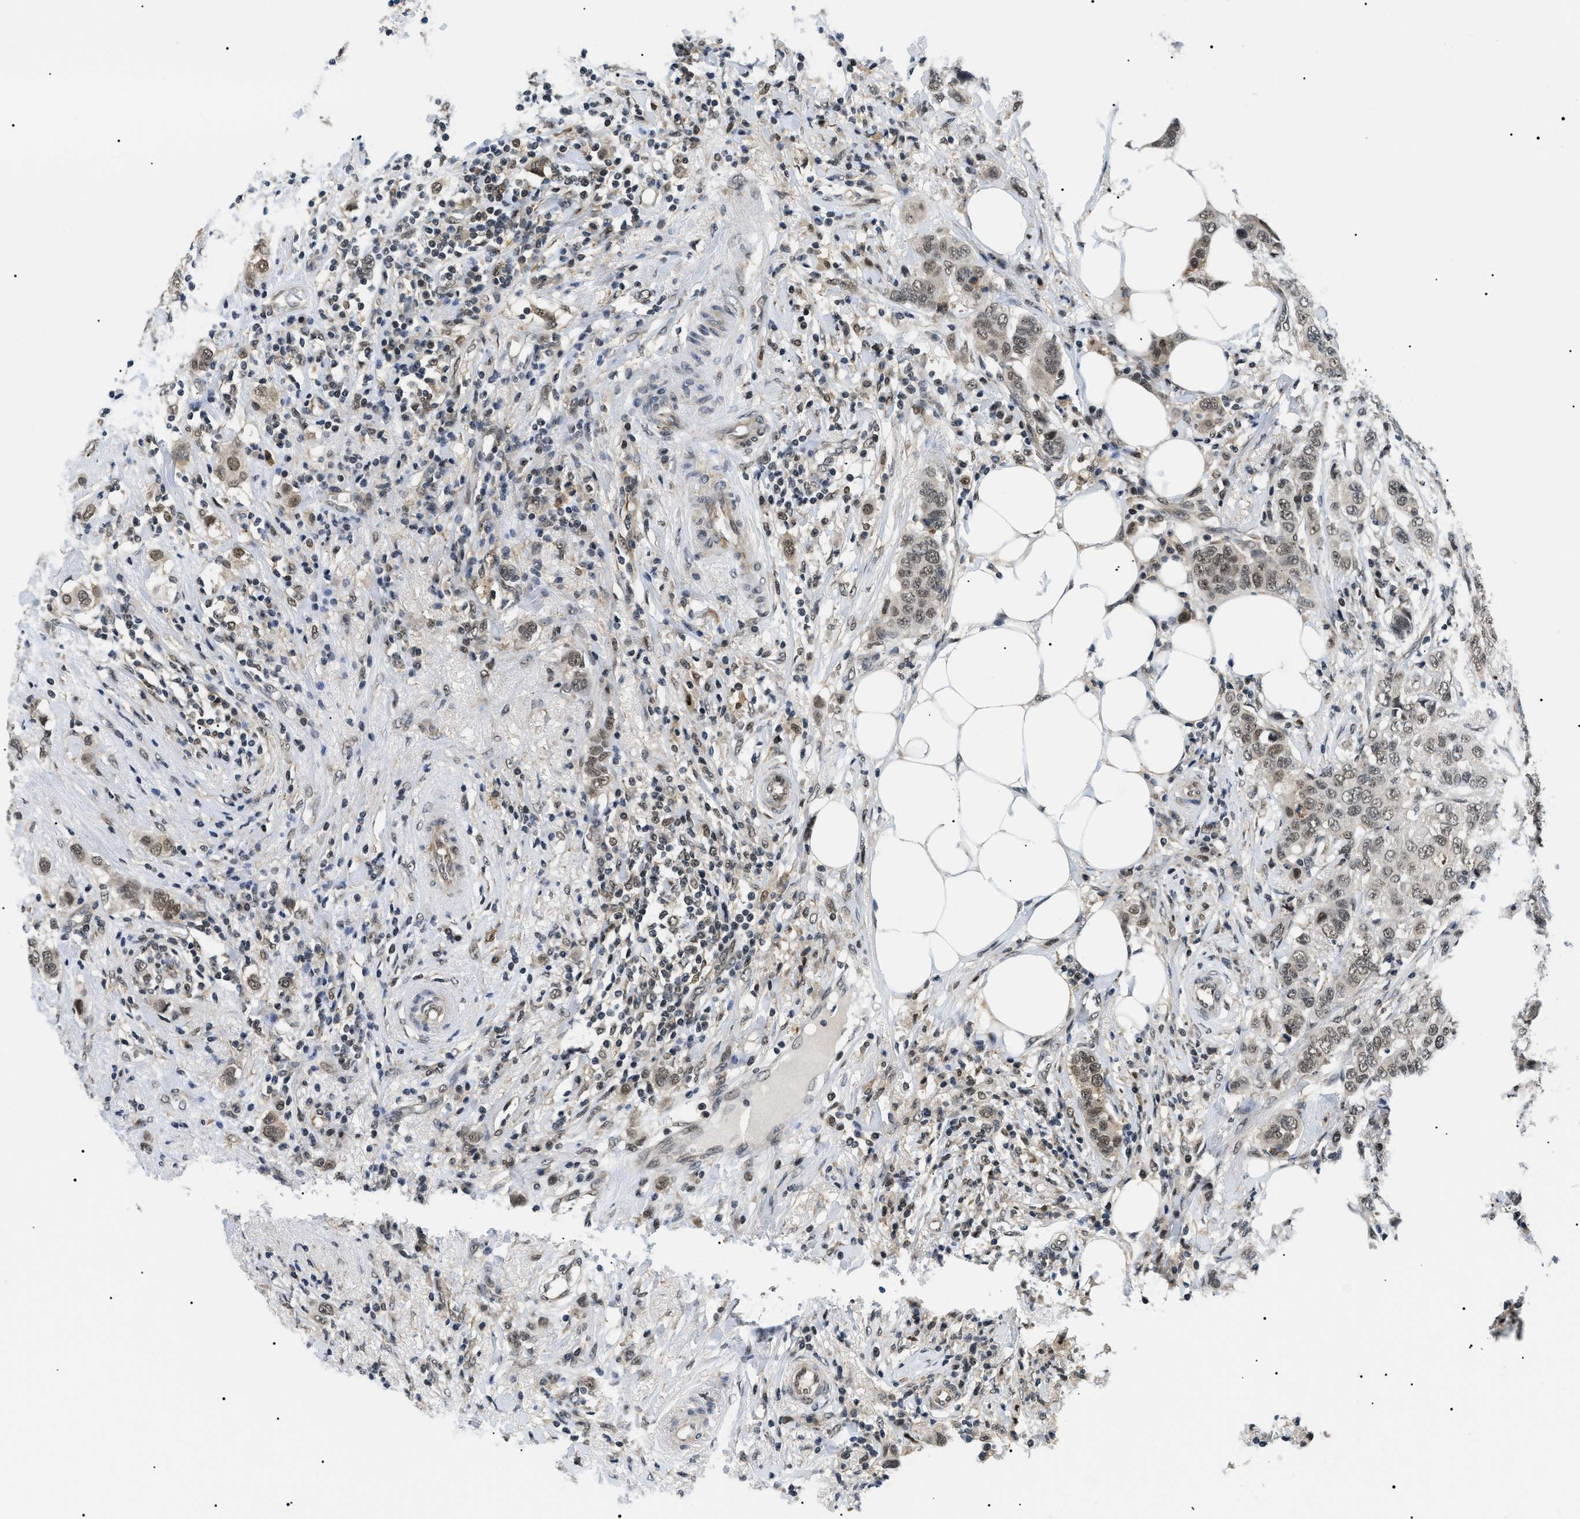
{"staining": {"intensity": "moderate", "quantity": ">75%", "location": "nuclear"}, "tissue": "breast cancer", "cell_type": "Tumor cells", "image_type": "cancer", "snomed": [{"axis": "morphology", "description": "Duct carcinoma"}, {"axis": "topography", "description": "Breast"}], "caption": "Intraductal carcinoma (breast) stained with immunohistochemistry (IHC) shows moderate nuclear positivity in approximately >75% of tumor cells.", "gene": "RBM15", "patient": {"sex": "female", "age": 50}}